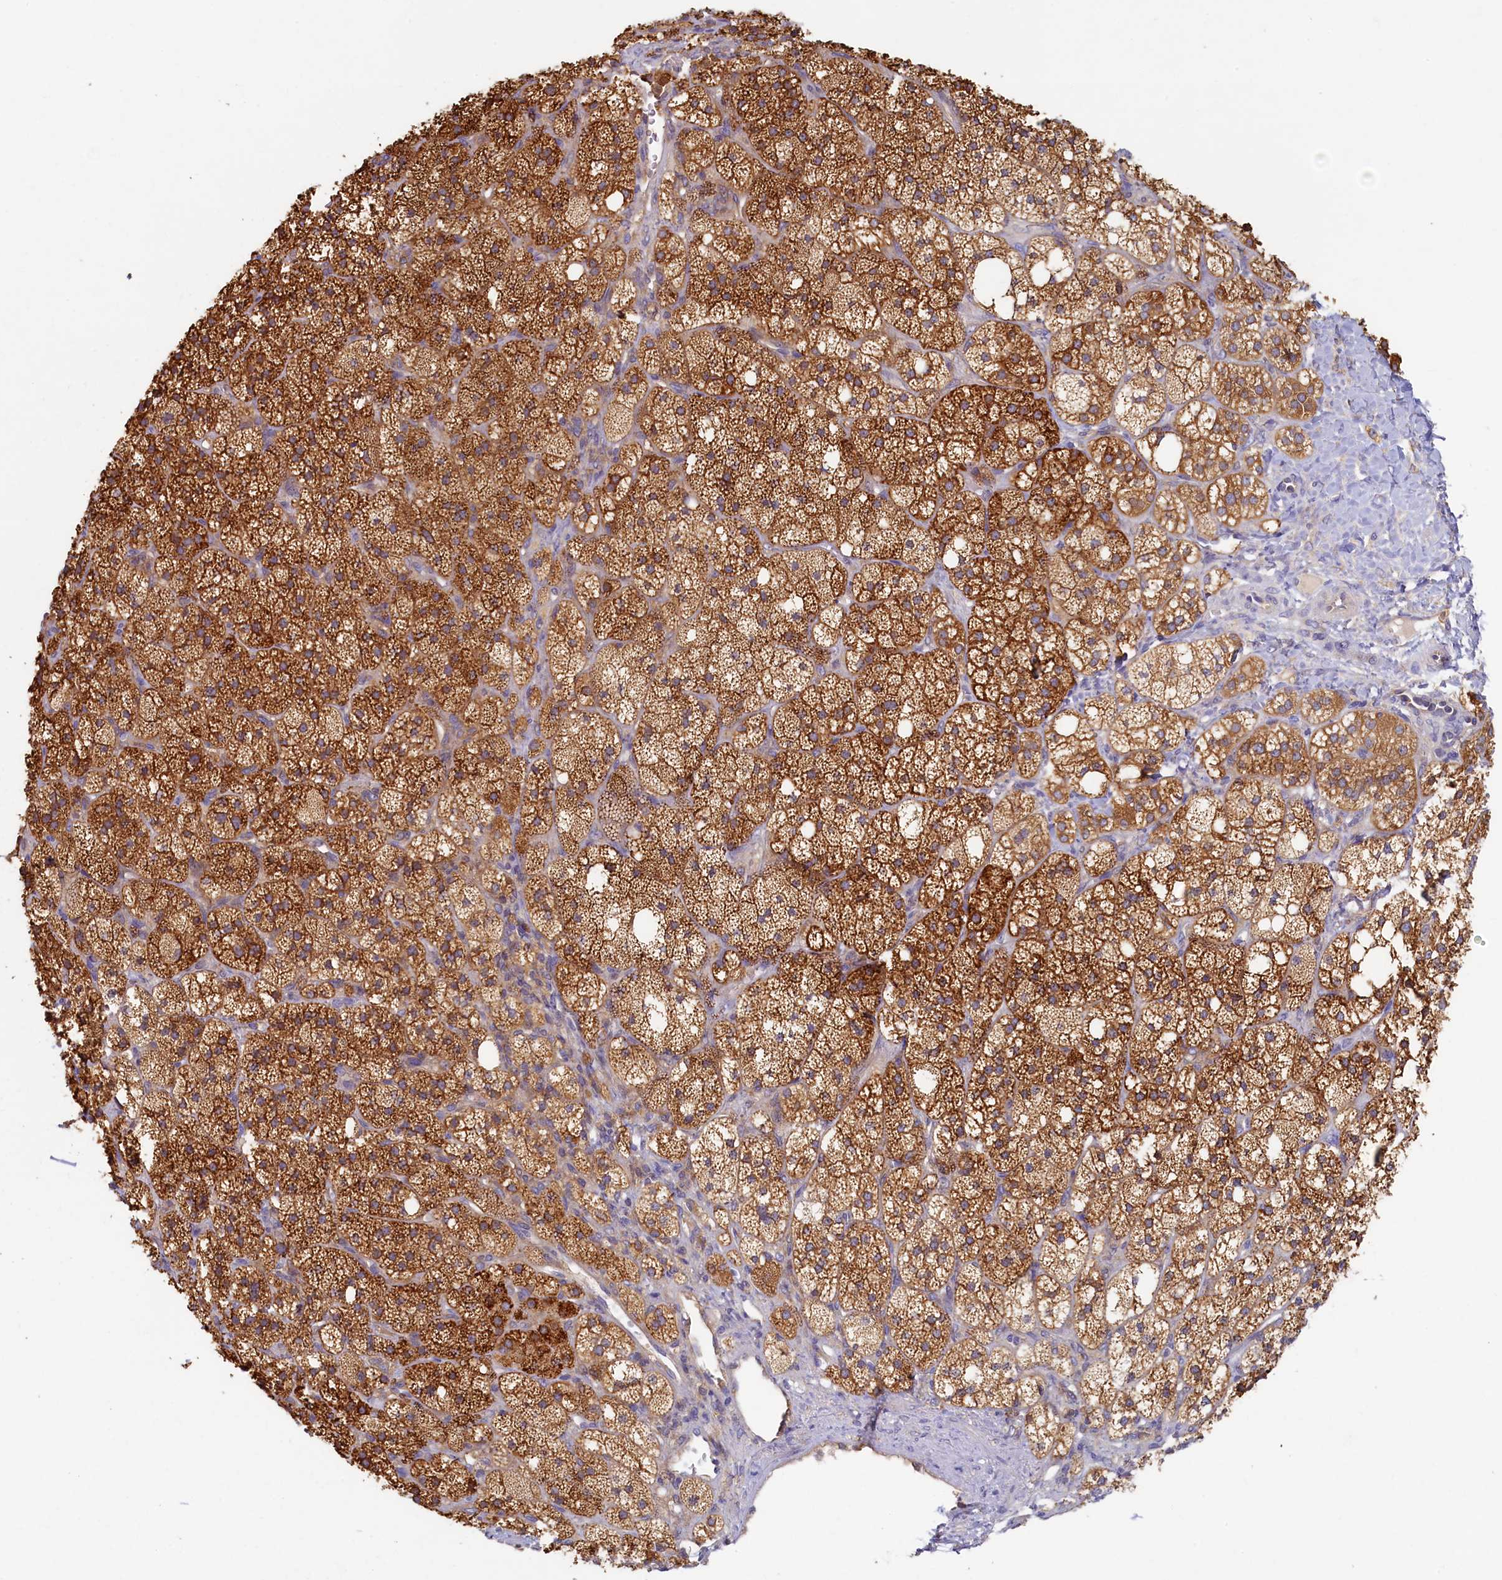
{"staining": {"intensity": "strong", "quantity": ">75%", "location": "cytoplasmic/membranous"}, "tissue": "adrenal gland", "cell_type": "Glandular cells", "image_type": "normal", "snomed": [{"axis": "morphology", "description": "Normal tissue, NOS"}, {"axis": "topography", "description": "Adrenal gland"}], "caption": "Immunohistochemical staining of unremarkable adrenal gland displays >75% levels of strong cytoplasmic/membranous protein positivity in about >75% of glandular cells. The staining was performed using DAB, with brown indicating positive protein expression. Nuclei are stained blue with hematoxylin.", "gene": "TIMM8B", "patient": {"sex": "male", "age": 61}}